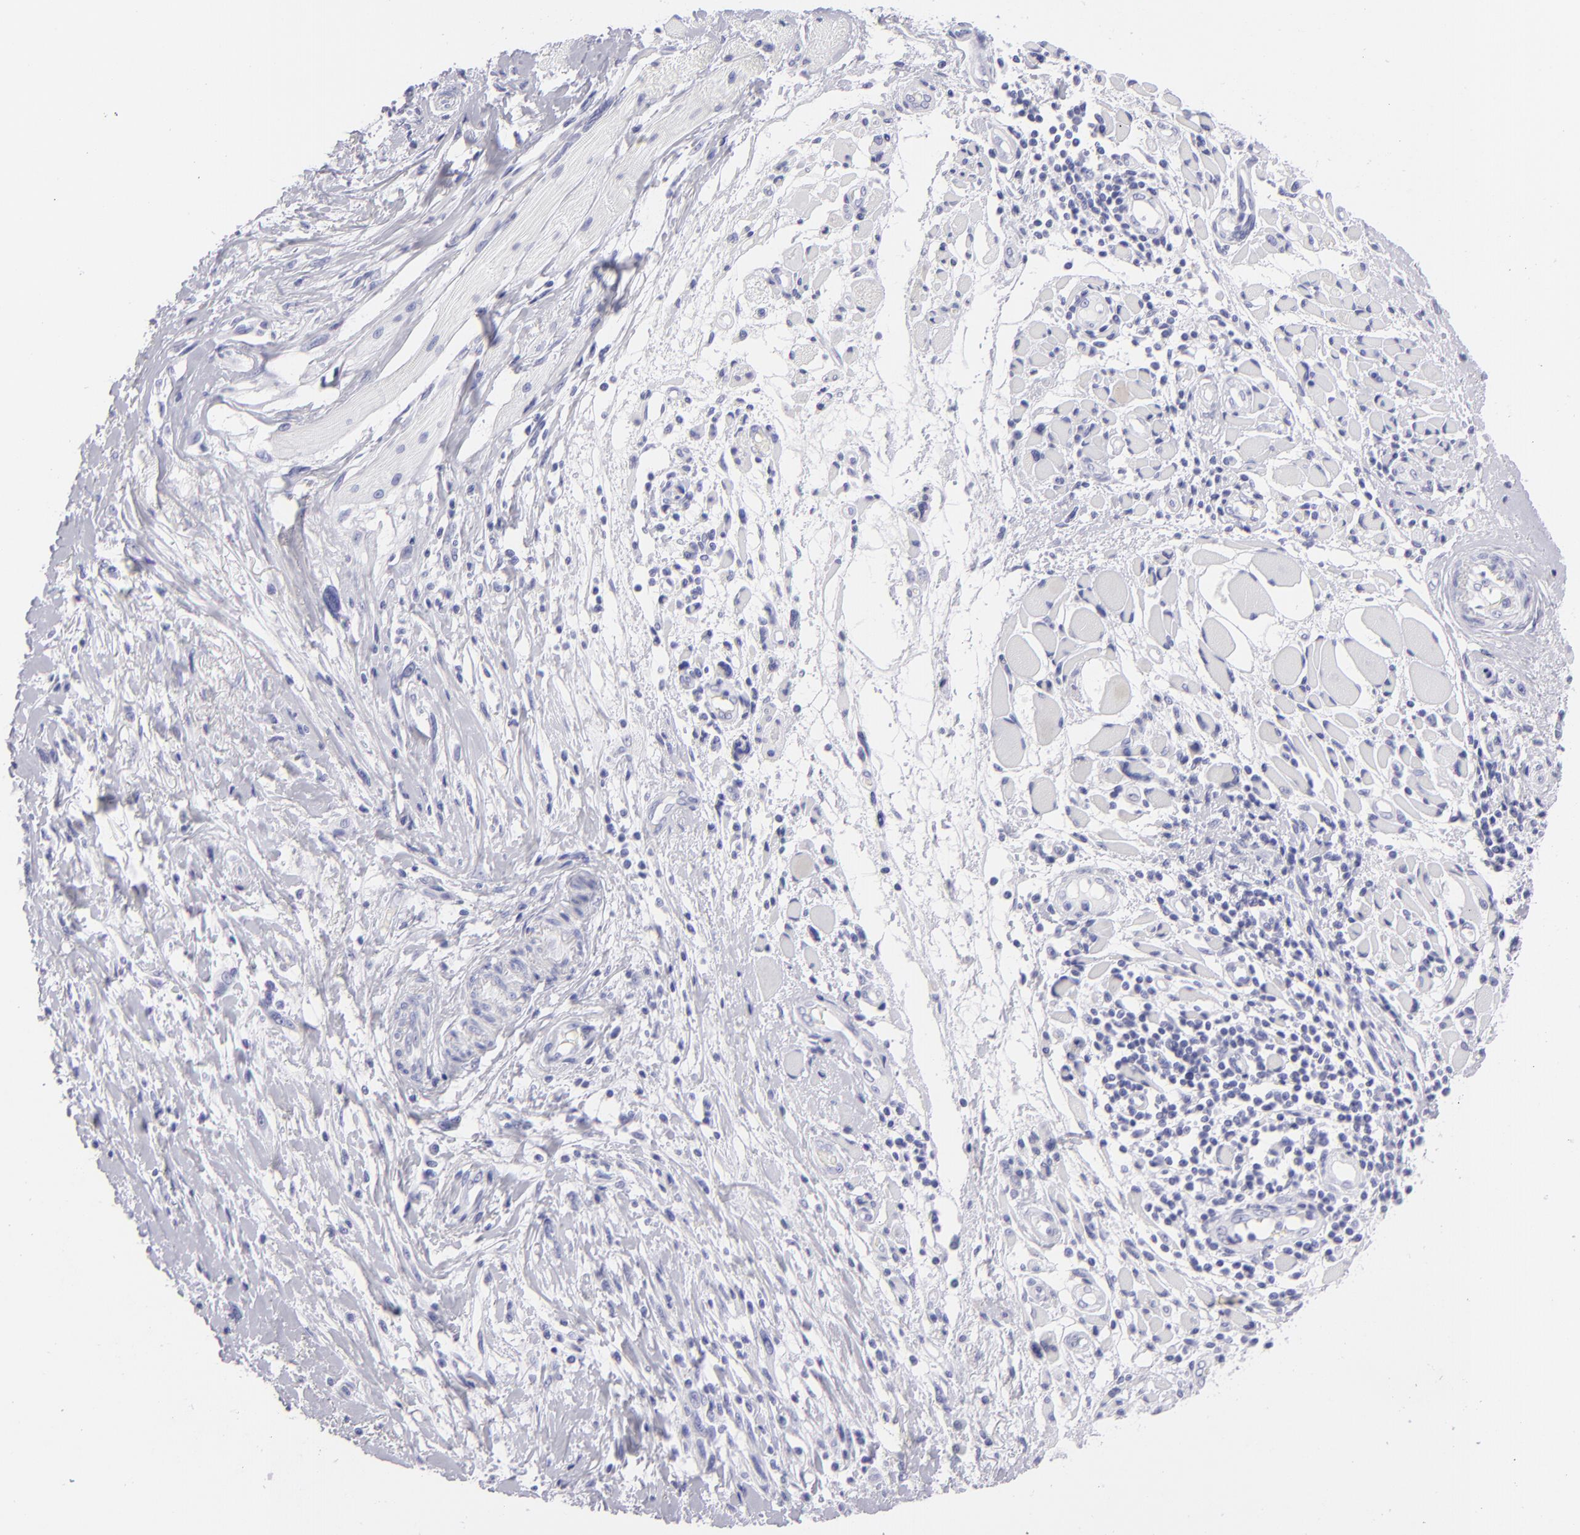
{"staining": {"intensity": "negative", "quantity": "none", "location": "none"}, "tissue": "melanoma", "cell_type": "Tumor cells", "image_type": "cancer", "snomed": [{"axis": "morphology", "description": "Malignant melanoma, NOS"}, {"axis": "topography", "description": "Skin"}], "caption": "IHC of malignant melanoma displays no staining in tumor cells.", "gene": "PVALB", "patient": {"sex": "male", "age": 91}}